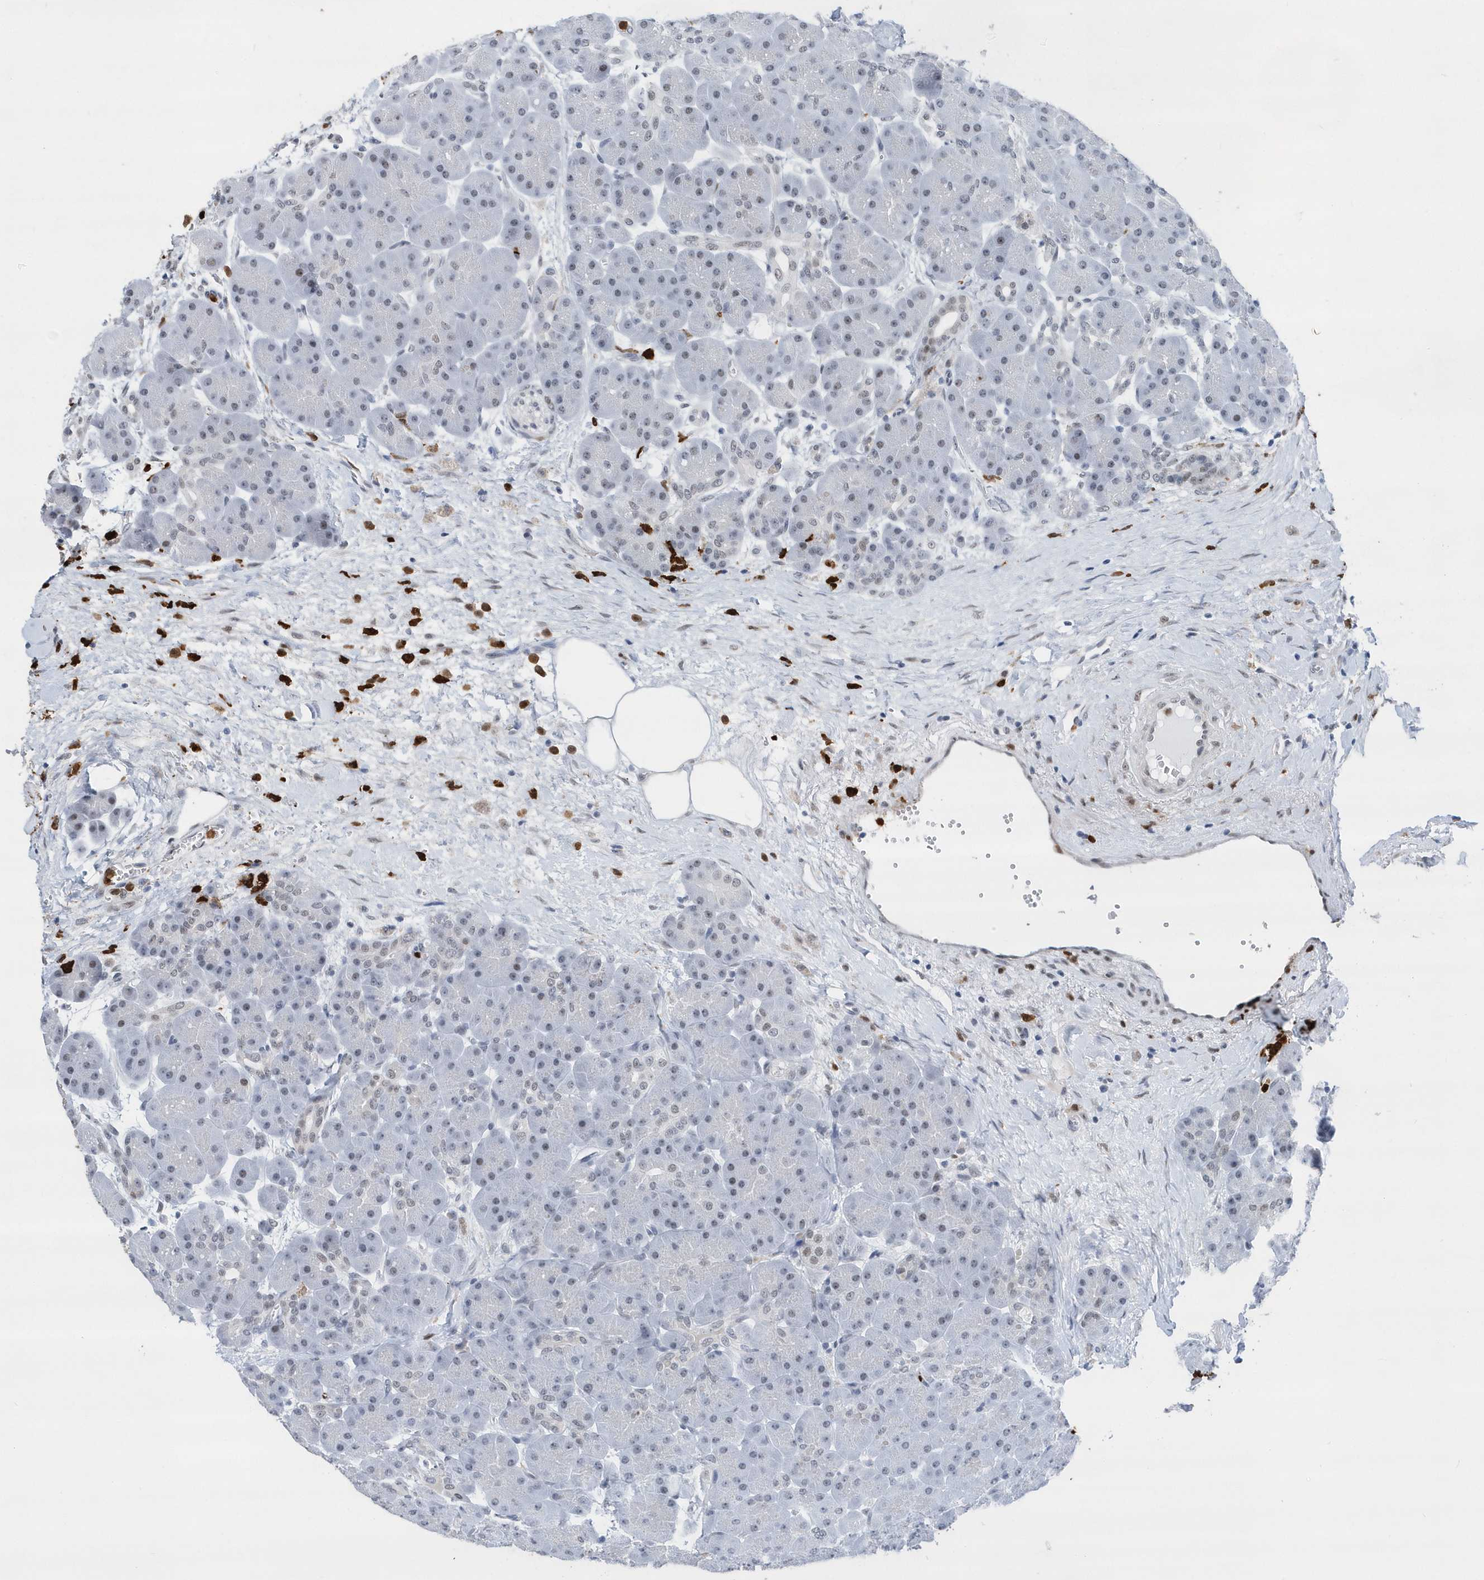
{"staining": {"intensity": "weak", "quantity": "<25%", "location": "nuclear"}, "tissue": "pancreas", "cell_type": "Exocrine glandular cells", "image_type": "normal", "snomed": [{"axis": "morphology", "description": "Normal tissue, NOS"}, {"axis": "topography", "description": "Pancreas"}], "caption": "DAB (3,3'-diaminobenzidine) immunohistochemical staining of benign human pancreas shows no significant staining in exocrine glandular cells. (DAB immunohistochemistry (IHC) visualized using brightfield microscopy, high magnification).", "gene": "RPP30", "patient": {"sex": "male", "age": 66}}